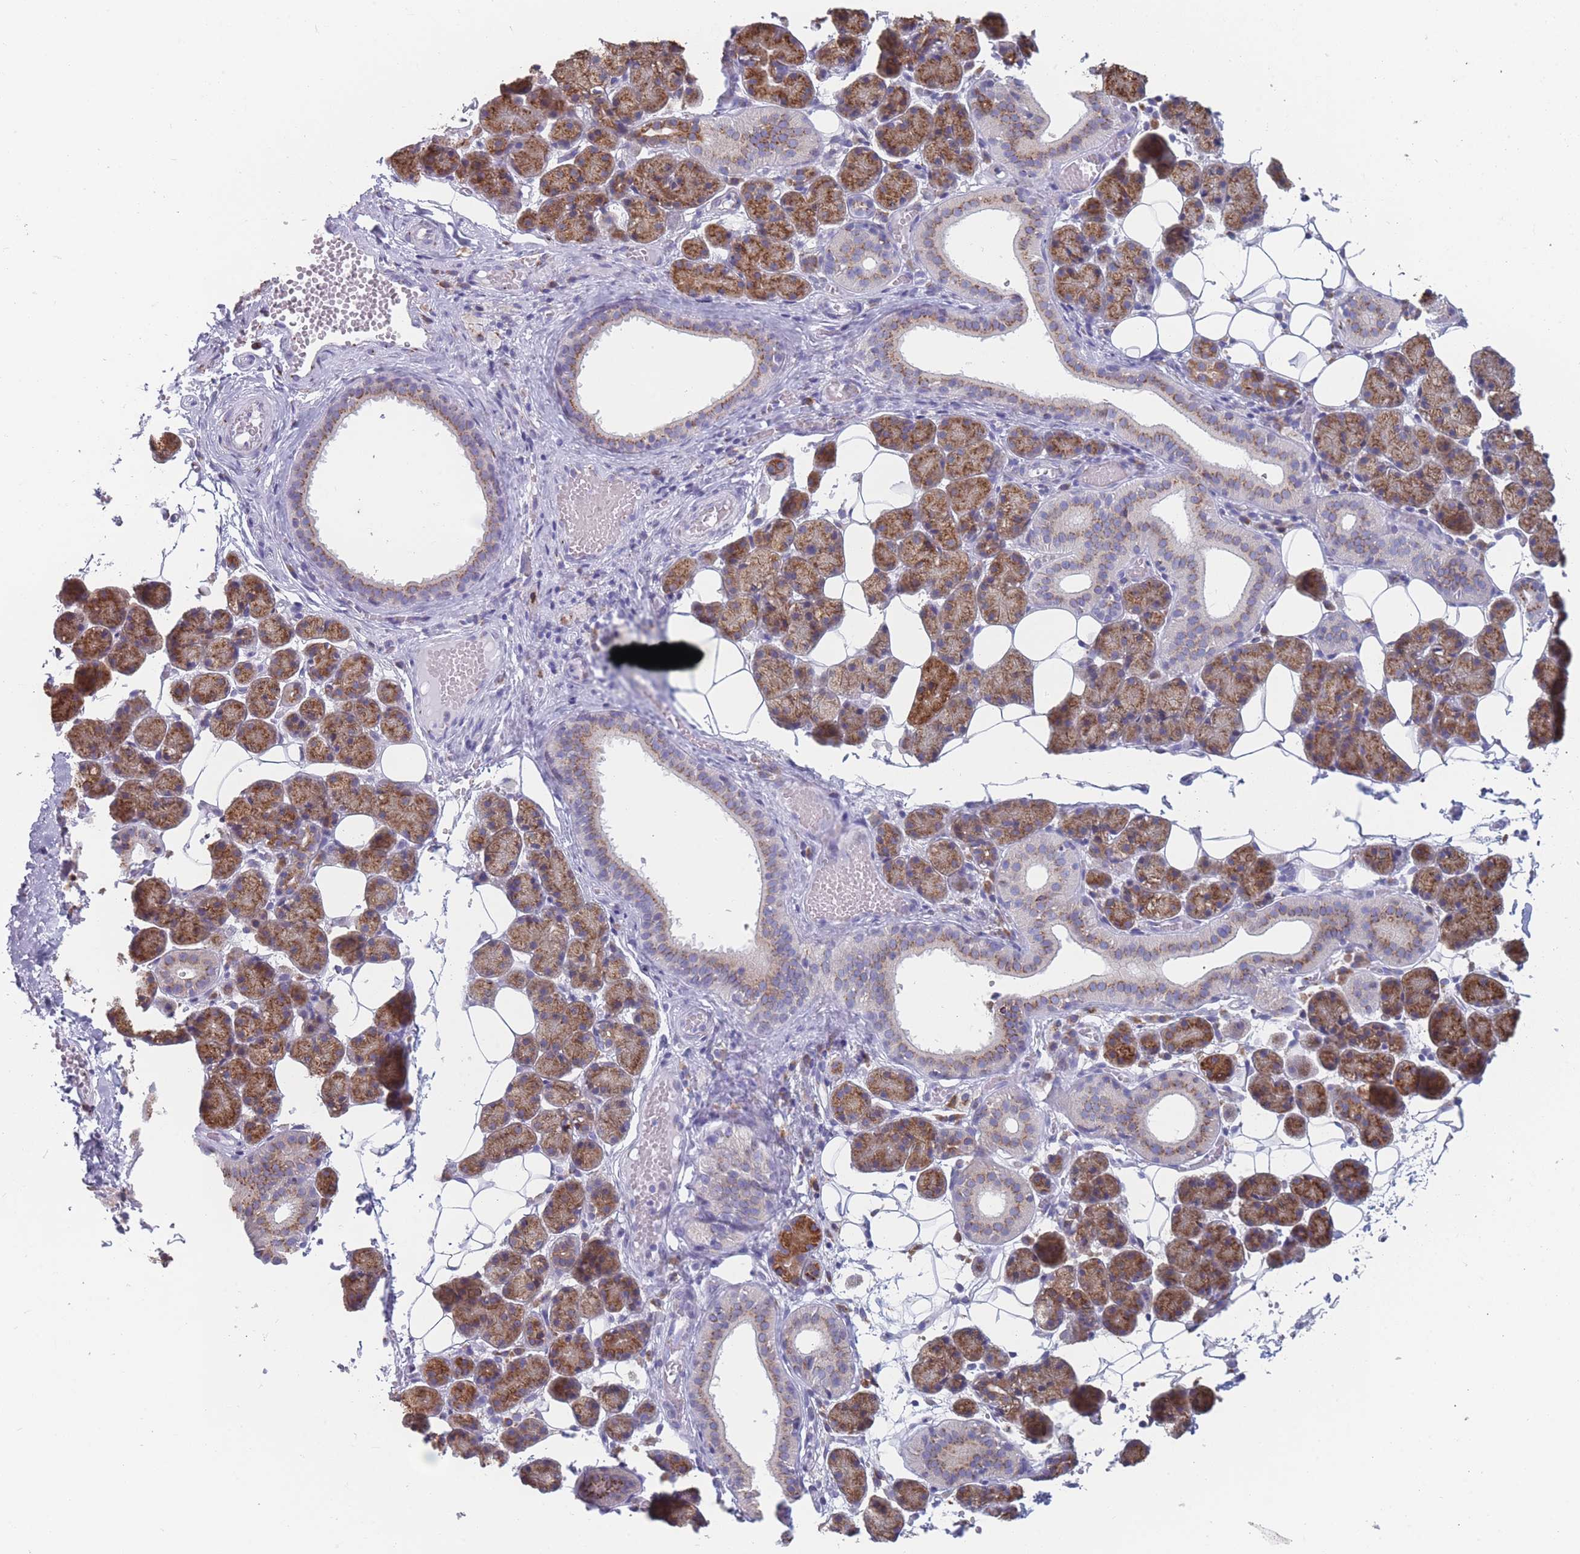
{"staining": {"intensity": "strong", "quantity": ">75%", "location": "cytoplasmic/membranous"}, "tissue": "salivary gland", "cell_type": "Glandular cells", "image_type": "normal", "snomed": [{"axis": "morphology", "description": "Normal tissue, NOS"}, {"axis": "topography", "description": "Salivary gland"}], "caption": "DAB immunohistochemical staining of normal human salivary gland shows strong cytoplasmic/membranous protein positivity in approximately >75% of glandular cells.", "gene": "TMED10", "patient": {"sex": "female", "age": 33}}